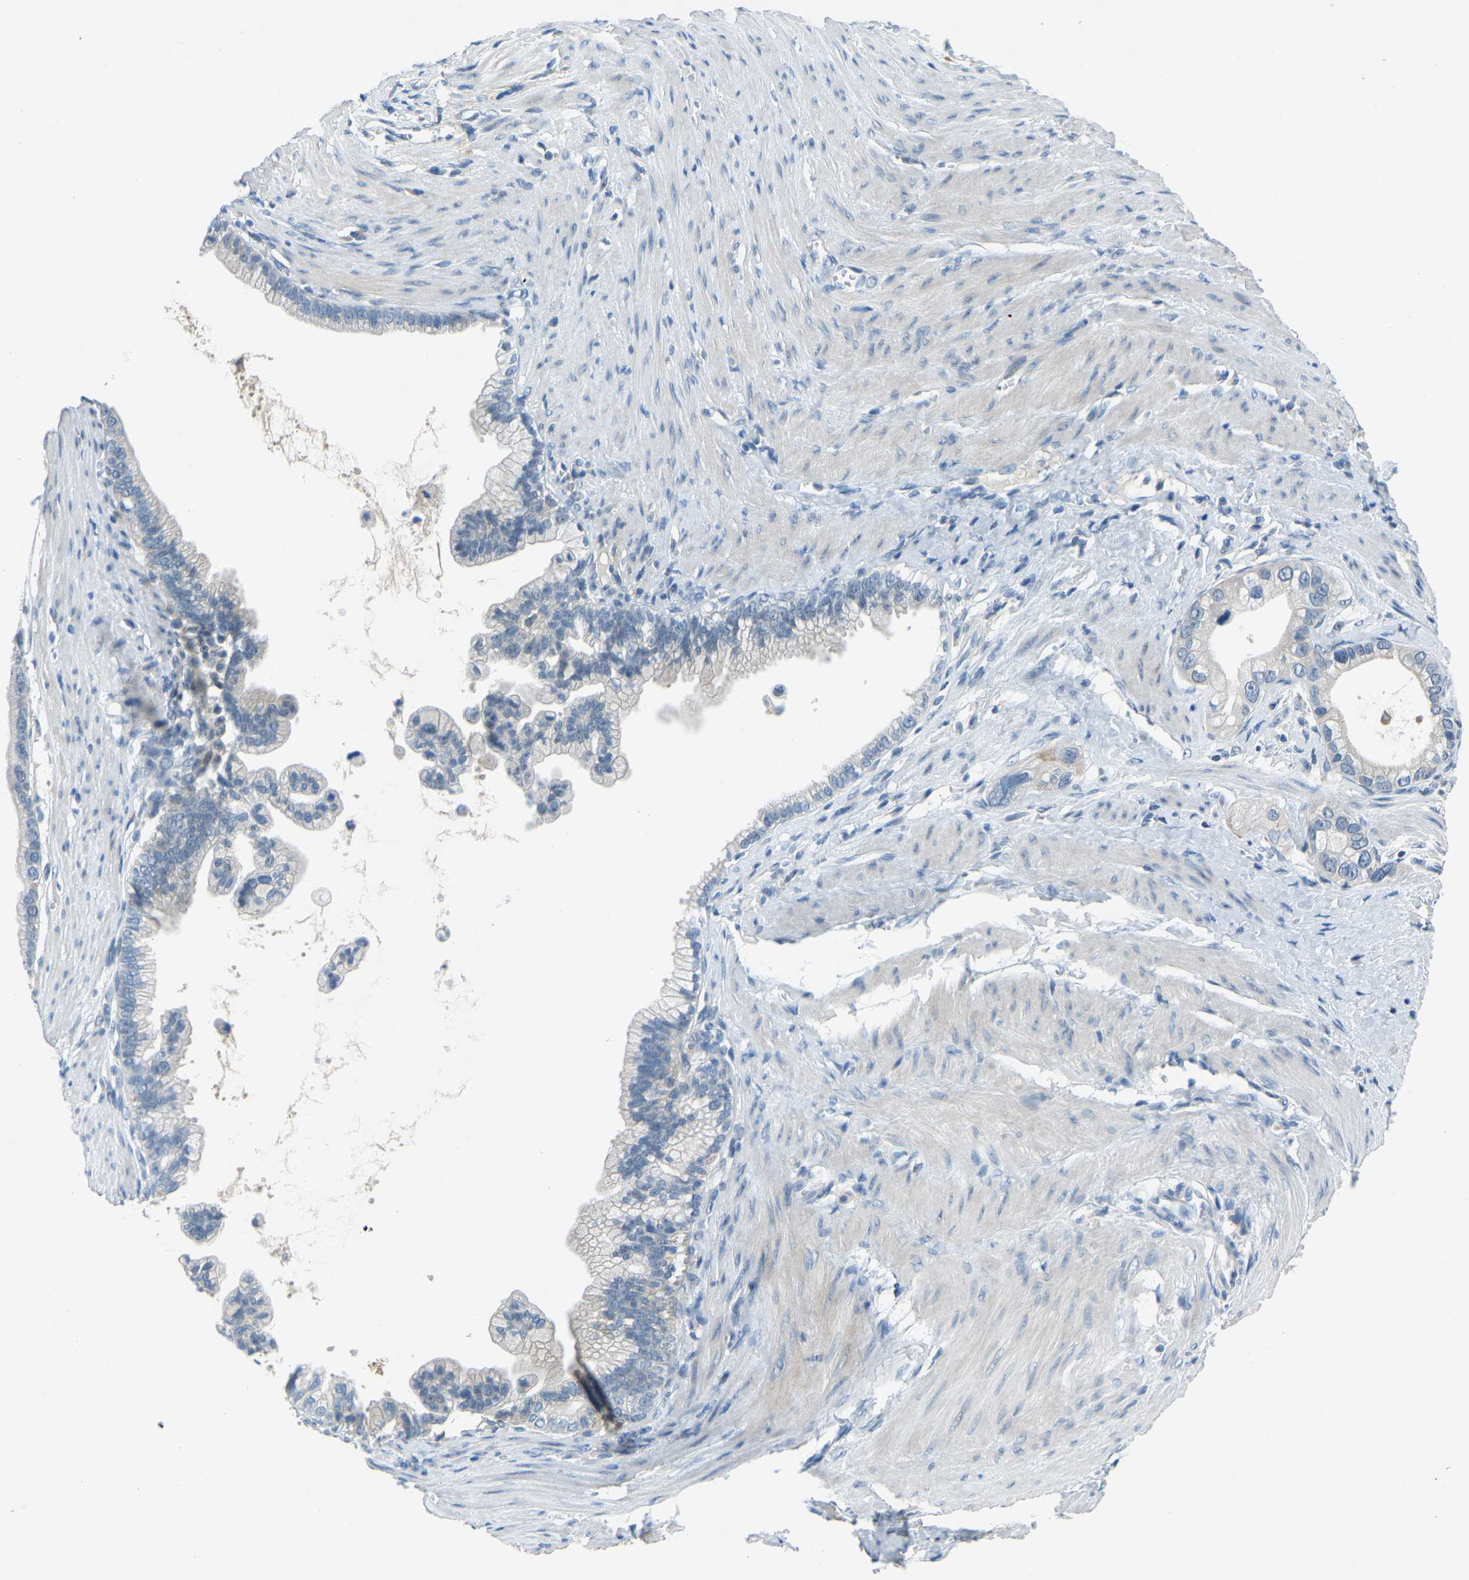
{"staining": {"intensity": "negative", "quantity": "none", "location": "none"}, "tissue": "pancreatic cancer", "cell_type": "Tumor cells", "image_type": "cancer", "snomed": [{"axis": "morphology", "description": "Adenocarcinoma, NOS"}, {"axis": "topography", "description": "Pancreas"}], "caption": "Immunohistochemical staining of human adenocarcinoma (pancreatic) demonstrates no significant positivity in tumor cells. (DAB immunohistochemistry, high magnification).", "gene": "XIRP1", "patient": {"sex": "male", "age": 69}}